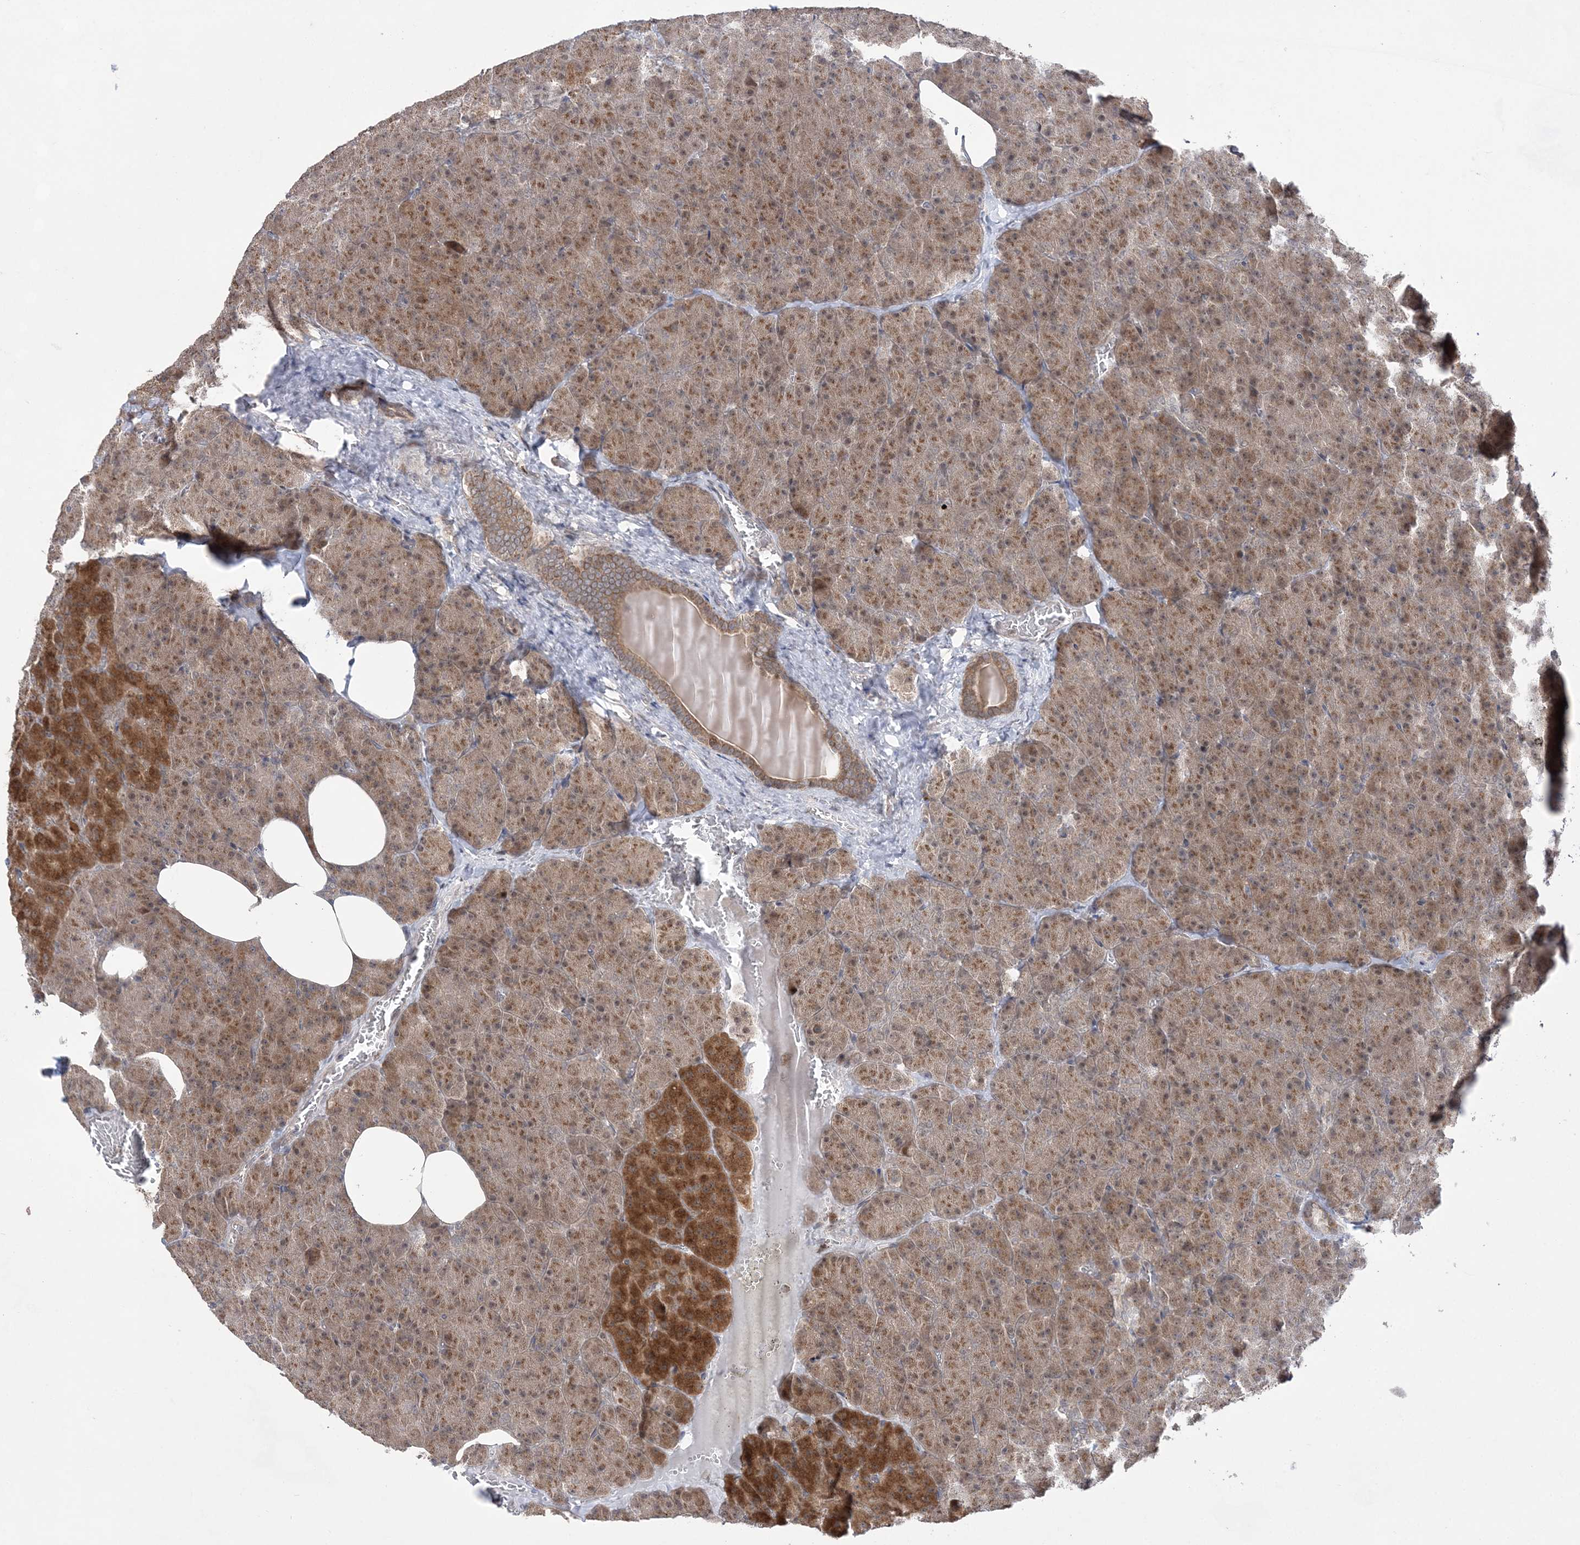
{"staining": {"intensity": "moderate", "quantity": ">75%", "location": "cytoplasmic/membranous"}, "tissue": "pancreas", "cell_type": "Exocrine glandular cells", "image_type": "normal", "snomed": [{"axis": "morphology", "description": "Normal tissue, NOS"}, {"axis": "morphology", "description": "Carcinoid, malignant, NOS"}, {"axis": "topography", "description": "Pancreas"}], "caption": "The photomicrograph displays immunohistochemical staining of normal pancreas. There is moderate cytoplasmic/membranous expression is identified in approximately >75% of exocrine glandular cells. Using DAB (brown) and hematoxylin (blue) stains, captured at high magnification using brightfield microscopy.", "gene": "ANAPC15", "patient": {"sex": "female", "age": 35}}